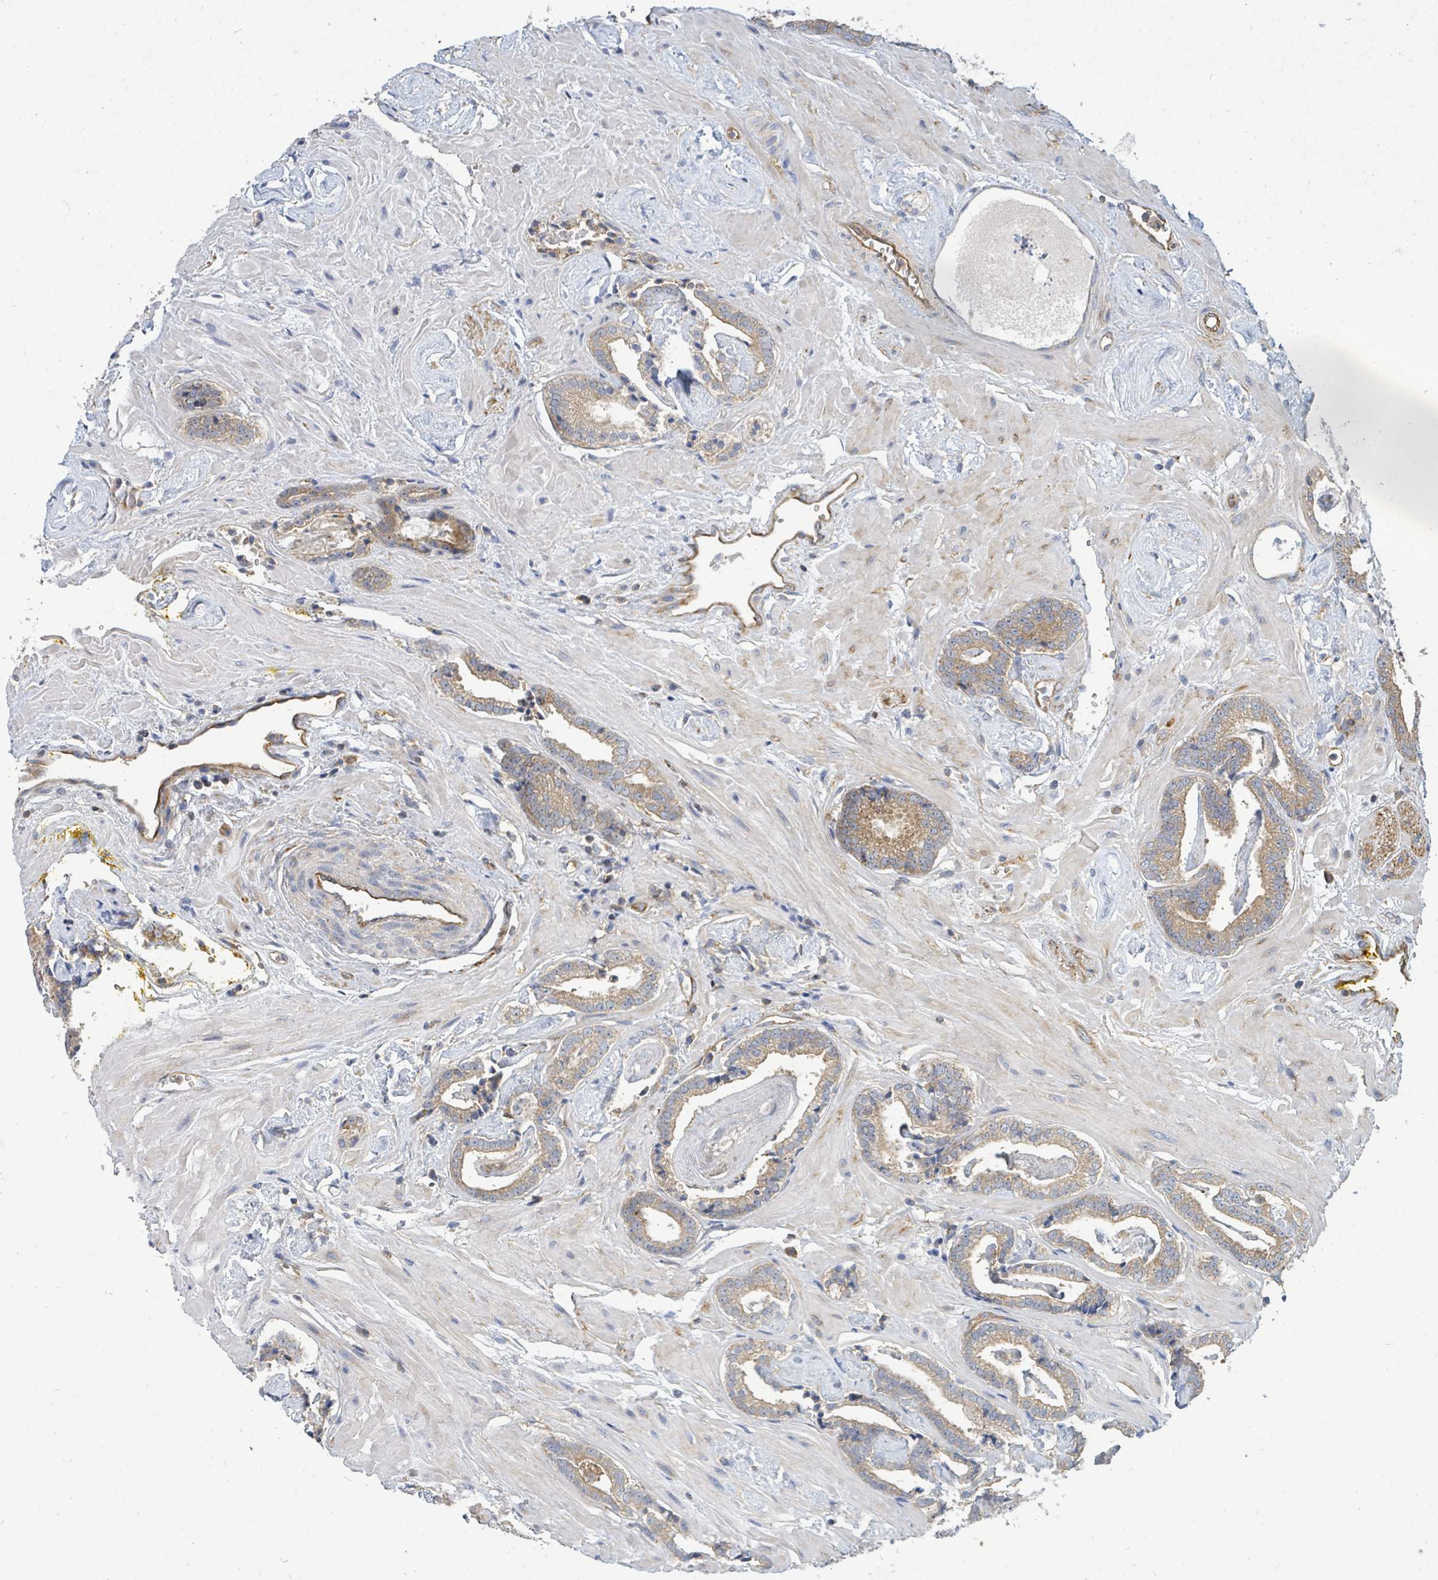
{"staining": {"intensity": "moderate", "quantity": "25%-75%", "location": "cytoplasmic/membranous"}, "tissue": "prostate cancer", "cell_type": "Tumor cells", "image_type": "cancer", "snomed": [{"axis": "morphology", "description": "Adenocarcinoma, Low grade"}, {"axis": "topography", "description": "Prostate"}], "caption": "Immunohistochemistry (IHC) of human low-grade adenocarcinoma (prostate) exhibits medium levels of moderate cytoplasmic/membranous expression in approximately 25%-75% of tumor cells. The staining was performed using DAB to visualize the protein expression in brown, while the nuclei were stained in blue with hematoxylin (Magnification: 20x).", "gene": "BOLA2B", "patient": {"sex": "male", "age": 60}}